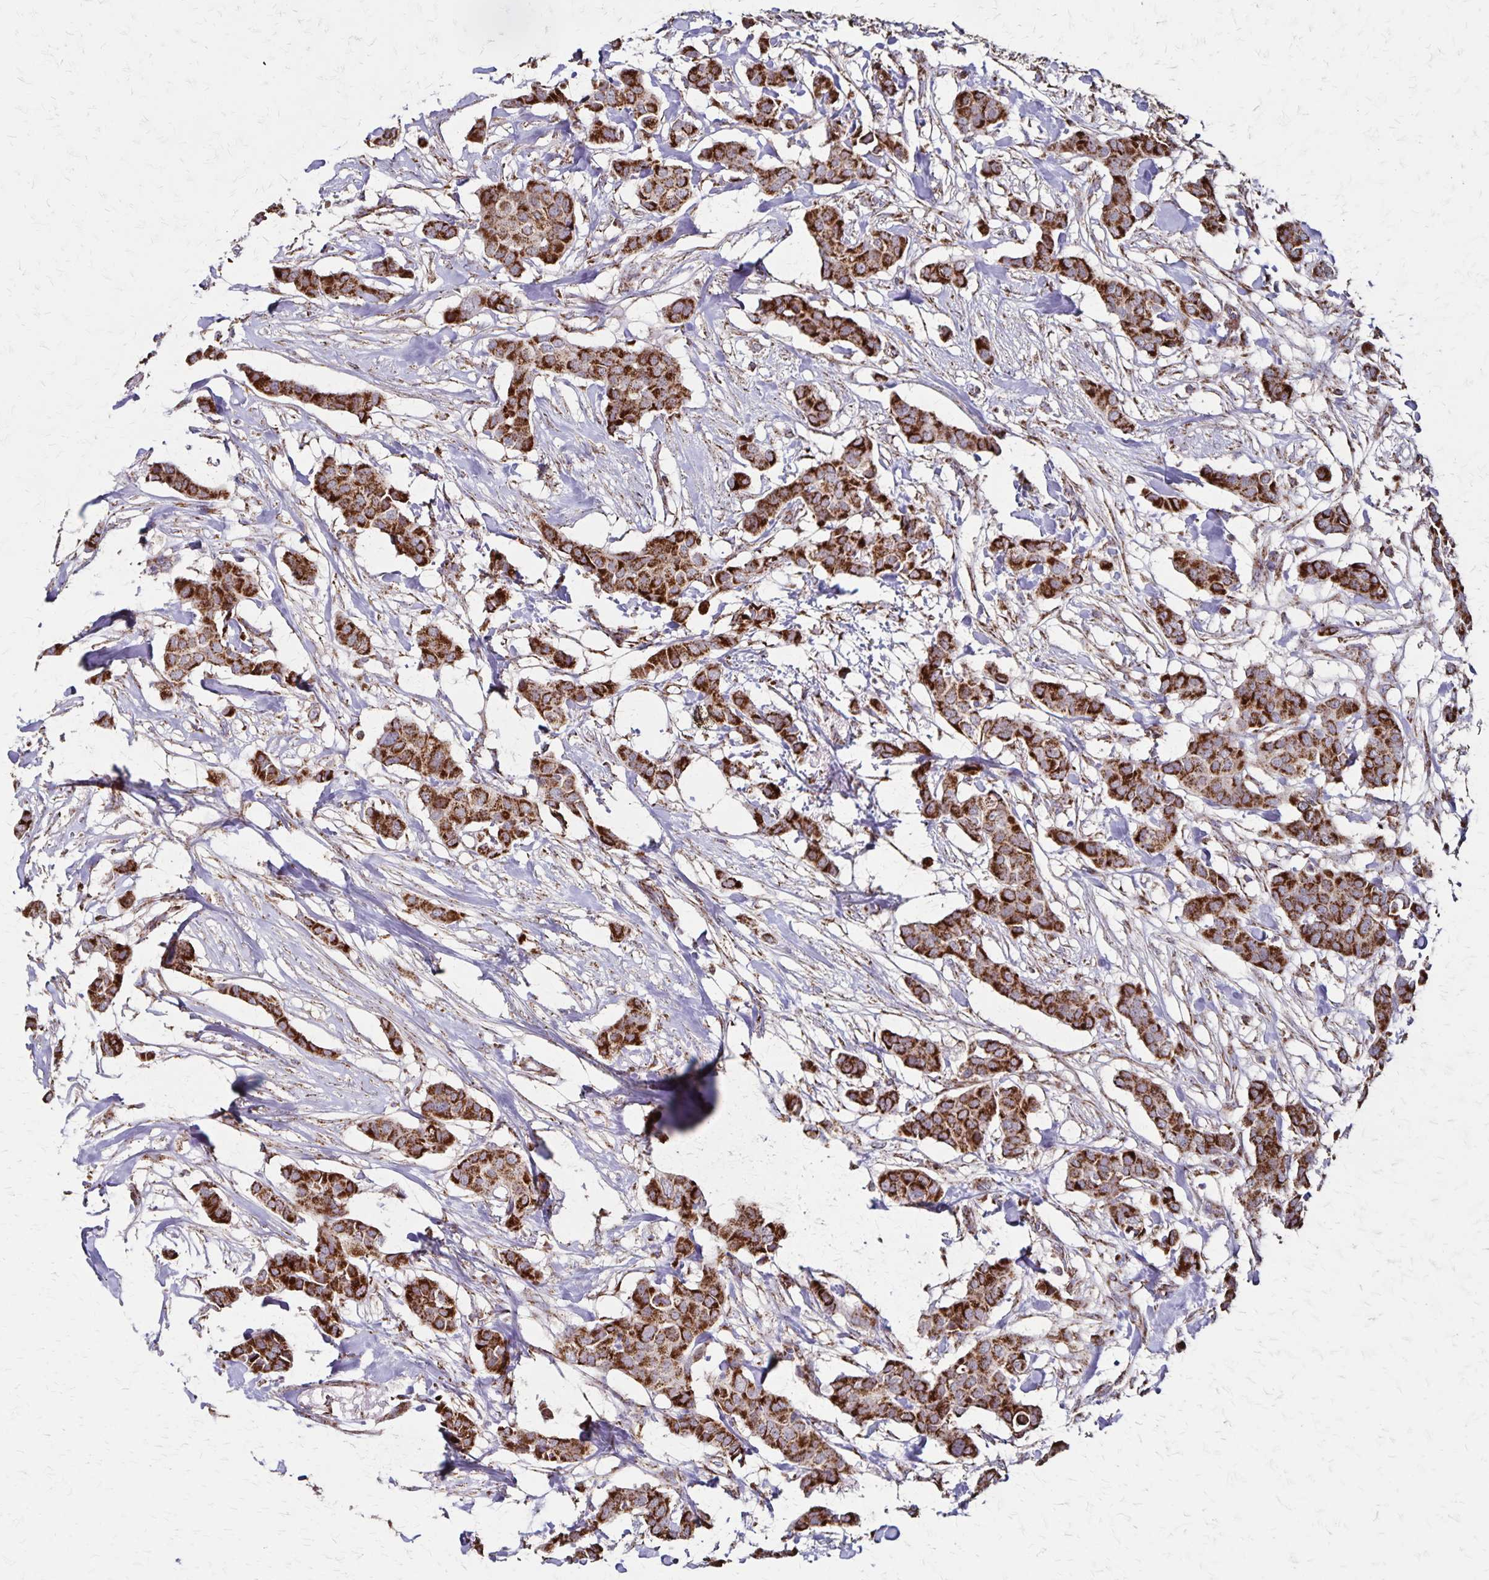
{"staining": {"intensity": "strong", "quantity": ">75%", "location": "cytoplasmic/membranous"}, "tissue": "breast cancer", "cell_type": "Tumor cells", "image_type": "cancer", "snomed": [{"axis": "morphology", "description": "Duct carcinoma"}, {"axis": "topography", "description": "Breast"}], "caption": "Protein analysis of breast cancer (infiltrating ductal carcinoma) tissue reveals strong cytoplasmic/membranous positivity in approximately >75% of tumor cells.", "gene": "NFS1", "patient": {"sex": "female", "age": 62}}